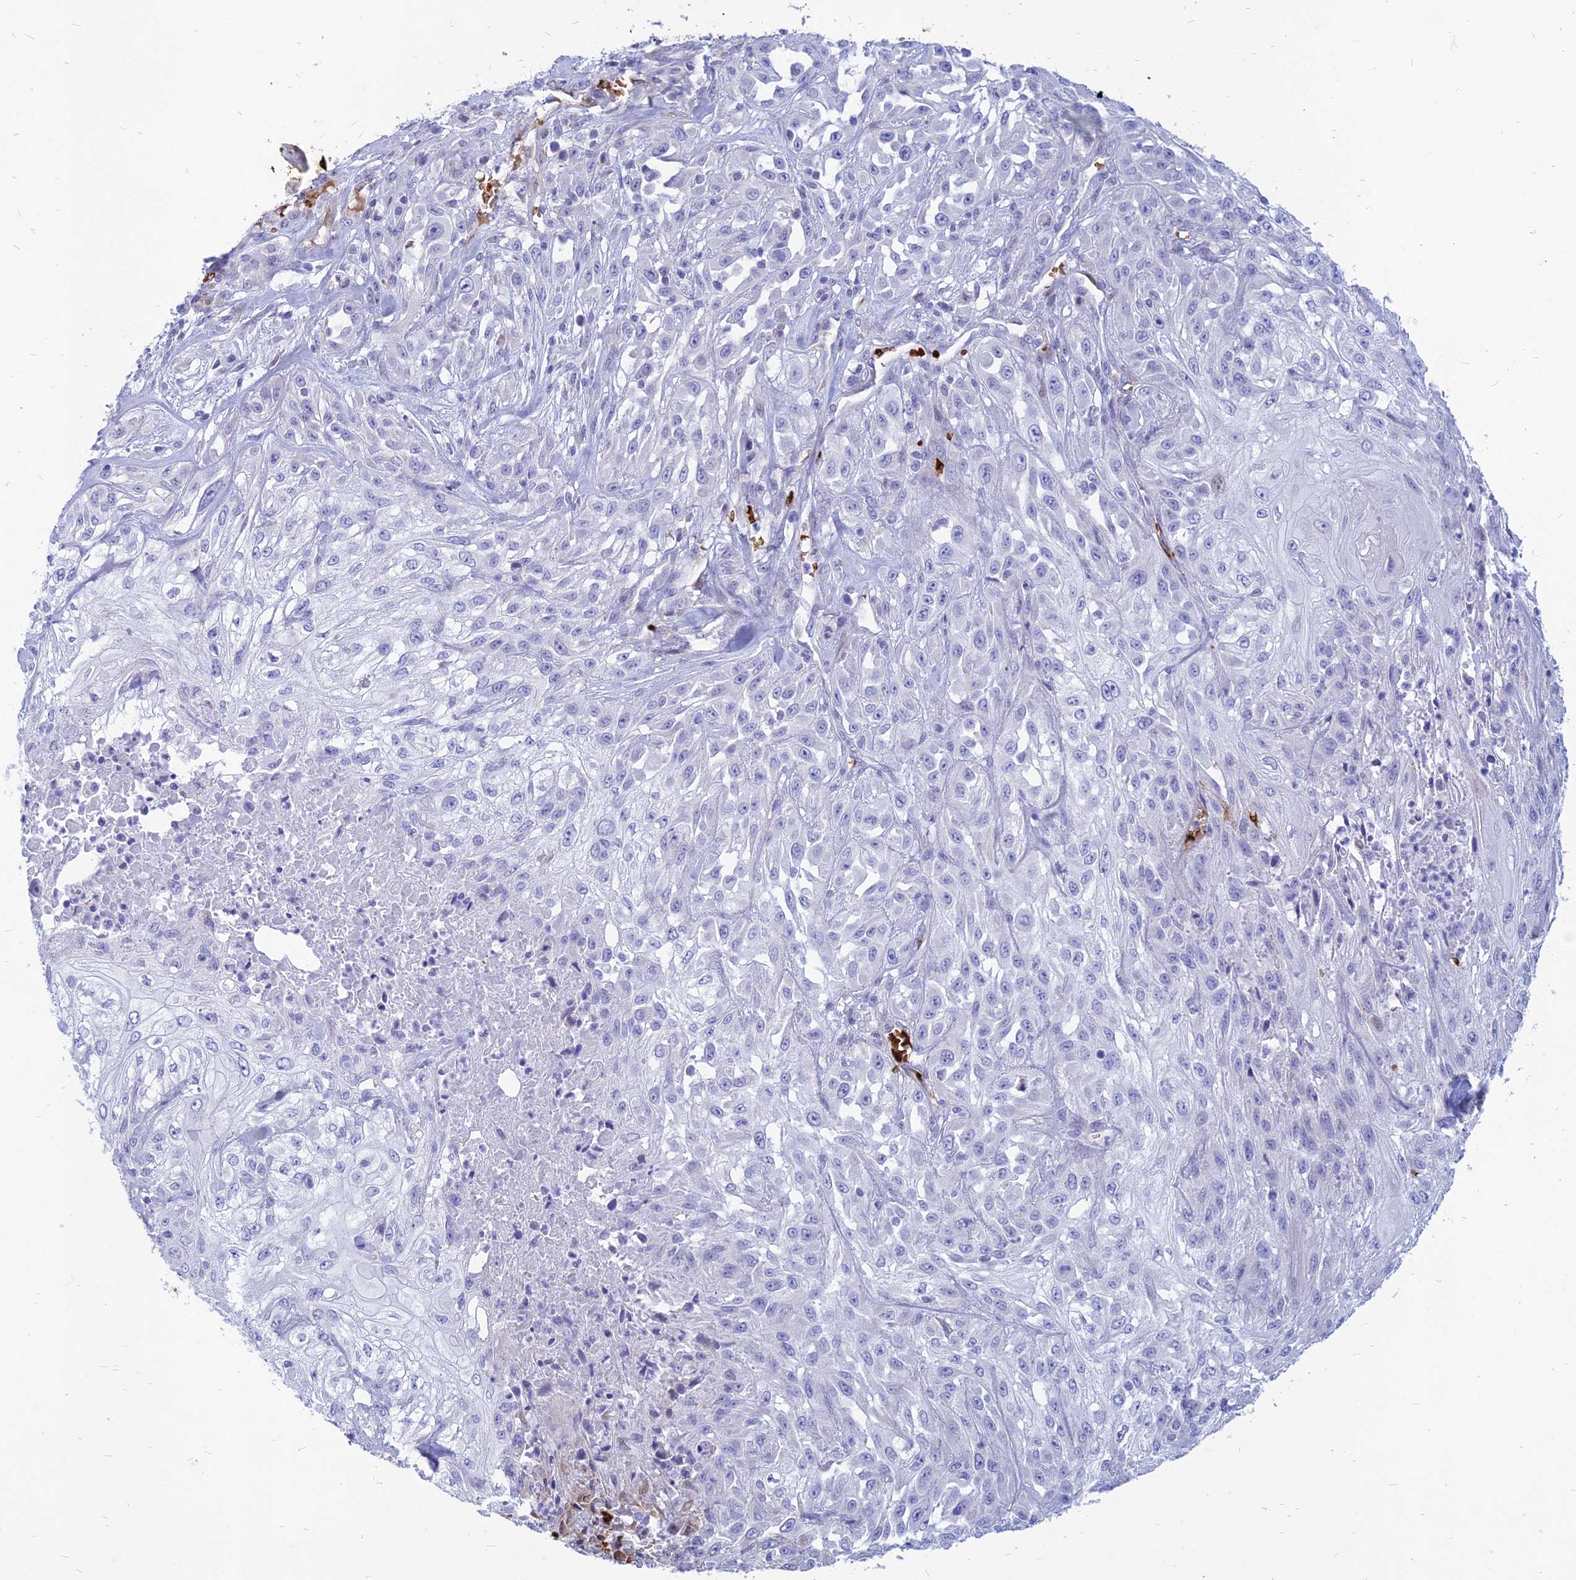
{"staining": {"intensity": "negative", "quantity": "none", "location": "none"}, "tissue": "skin cancer", "cell_type": "Tumor cells", "image_type": "cancer", "snomed": [{"axis": "morphology", "description": "Squamous cell carcinoma, NOS"}, {"axis": "morphology", "description": "Squamous cell carcinoma, metastatic, NOS"}, {"axis": "topography", "description": "Skin"}, {"axis": "topography", "description": "Lymph node"}], "caption": "High power microscopy micrograph of an IHC micrograph of skin cancer, revealing no significant staining in tumor cells.", "gene": "HHAT", "patient": {"sex": "male", "age": 75}}